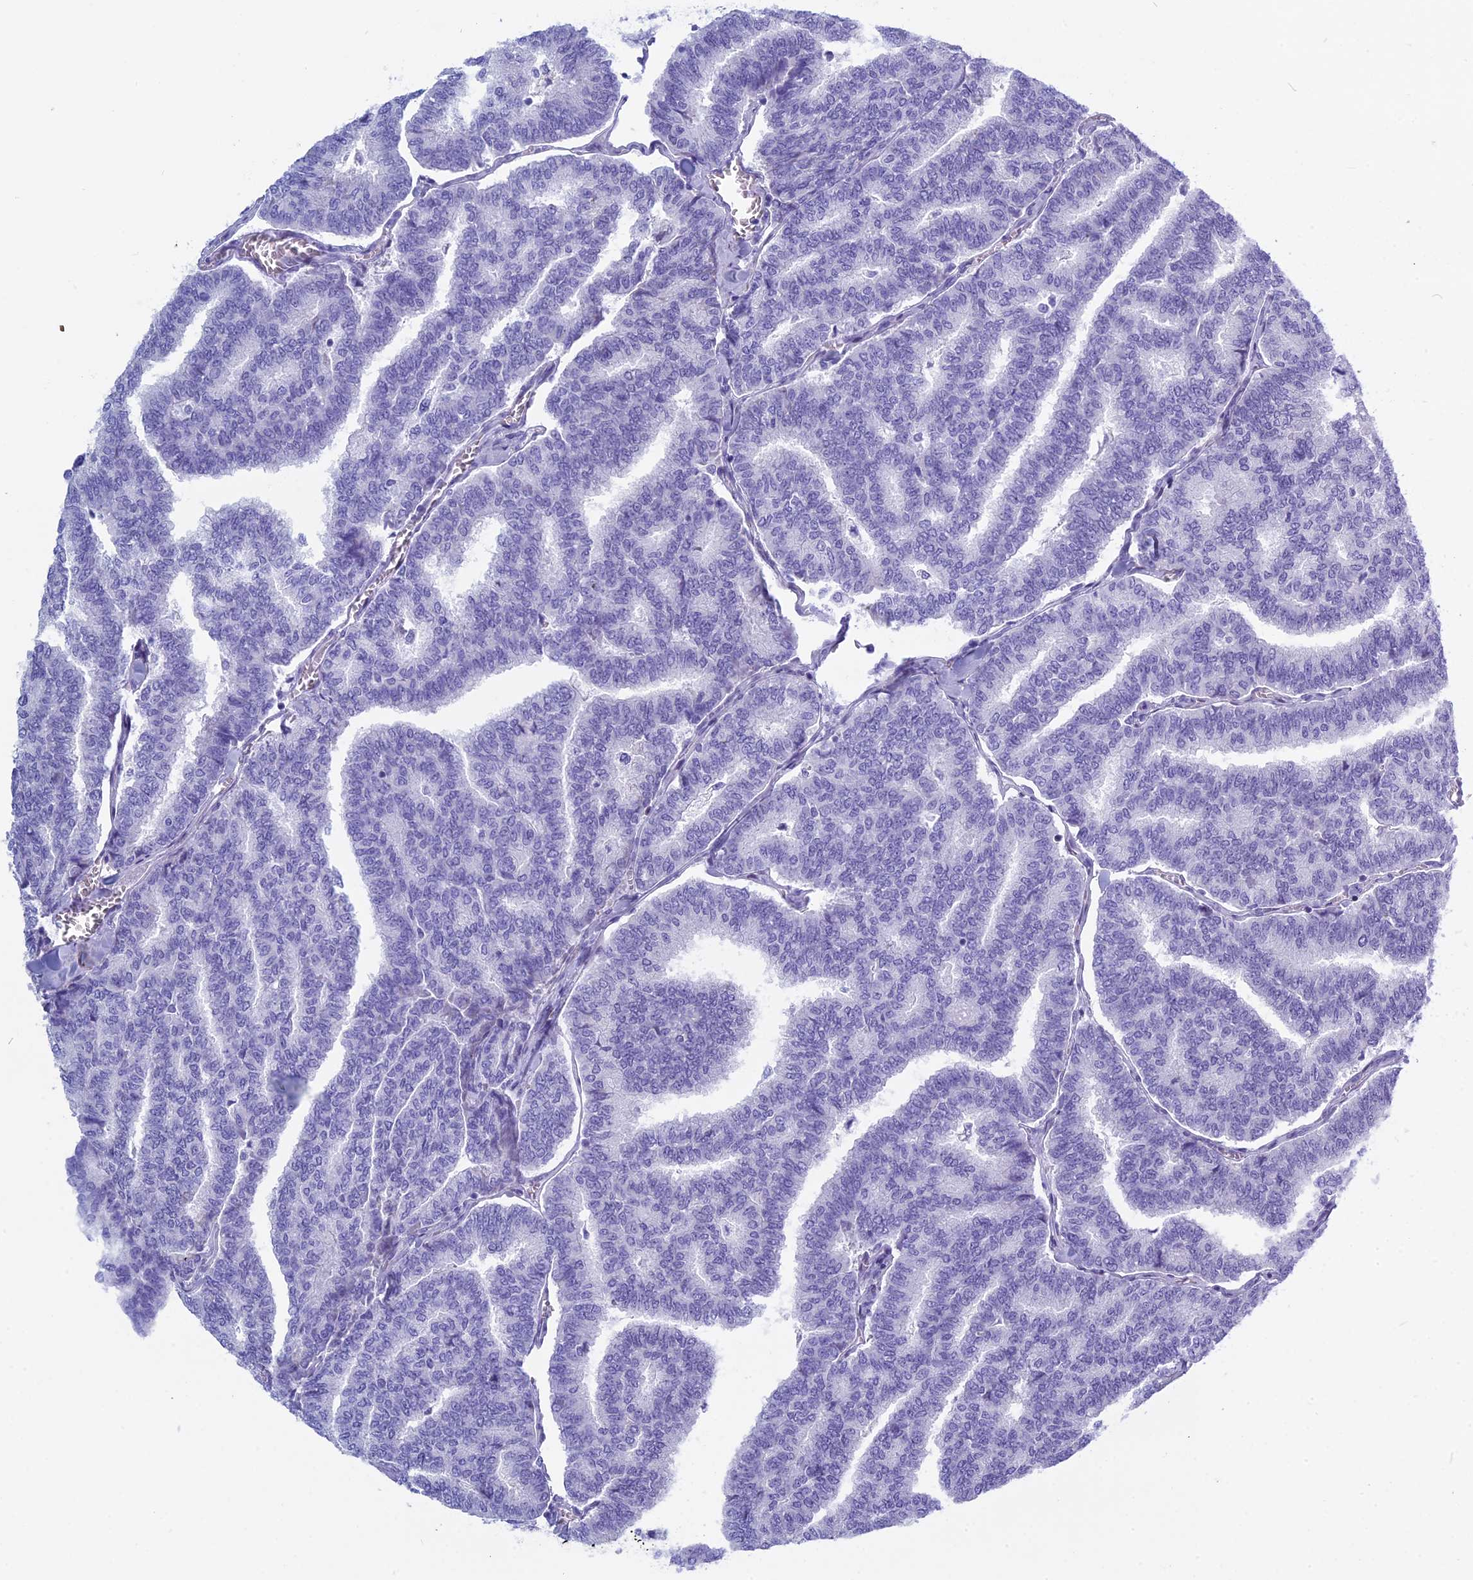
{"staining": {"intensity": "negative", "quantity": "none", "location": "none"}, "tissue": "thyroid cancer", "cell_type": "Tumor cells", "image_type": "cancer", "snomed": [{"axis": "morphology", "description": "Papillary adenocarcinoma, NOS"}, {"axis": "topography", "description": "Thyroid gland"}], "caption": "Protein analysis of papillary adenocarcinoma (thyroid) shows no significant positivity in tumor cells. (Immunohistochemistry, brightfield microscopy, high magnification).", "gene": "KCTD21", "patient": {"sex": "female", "age": 35}}